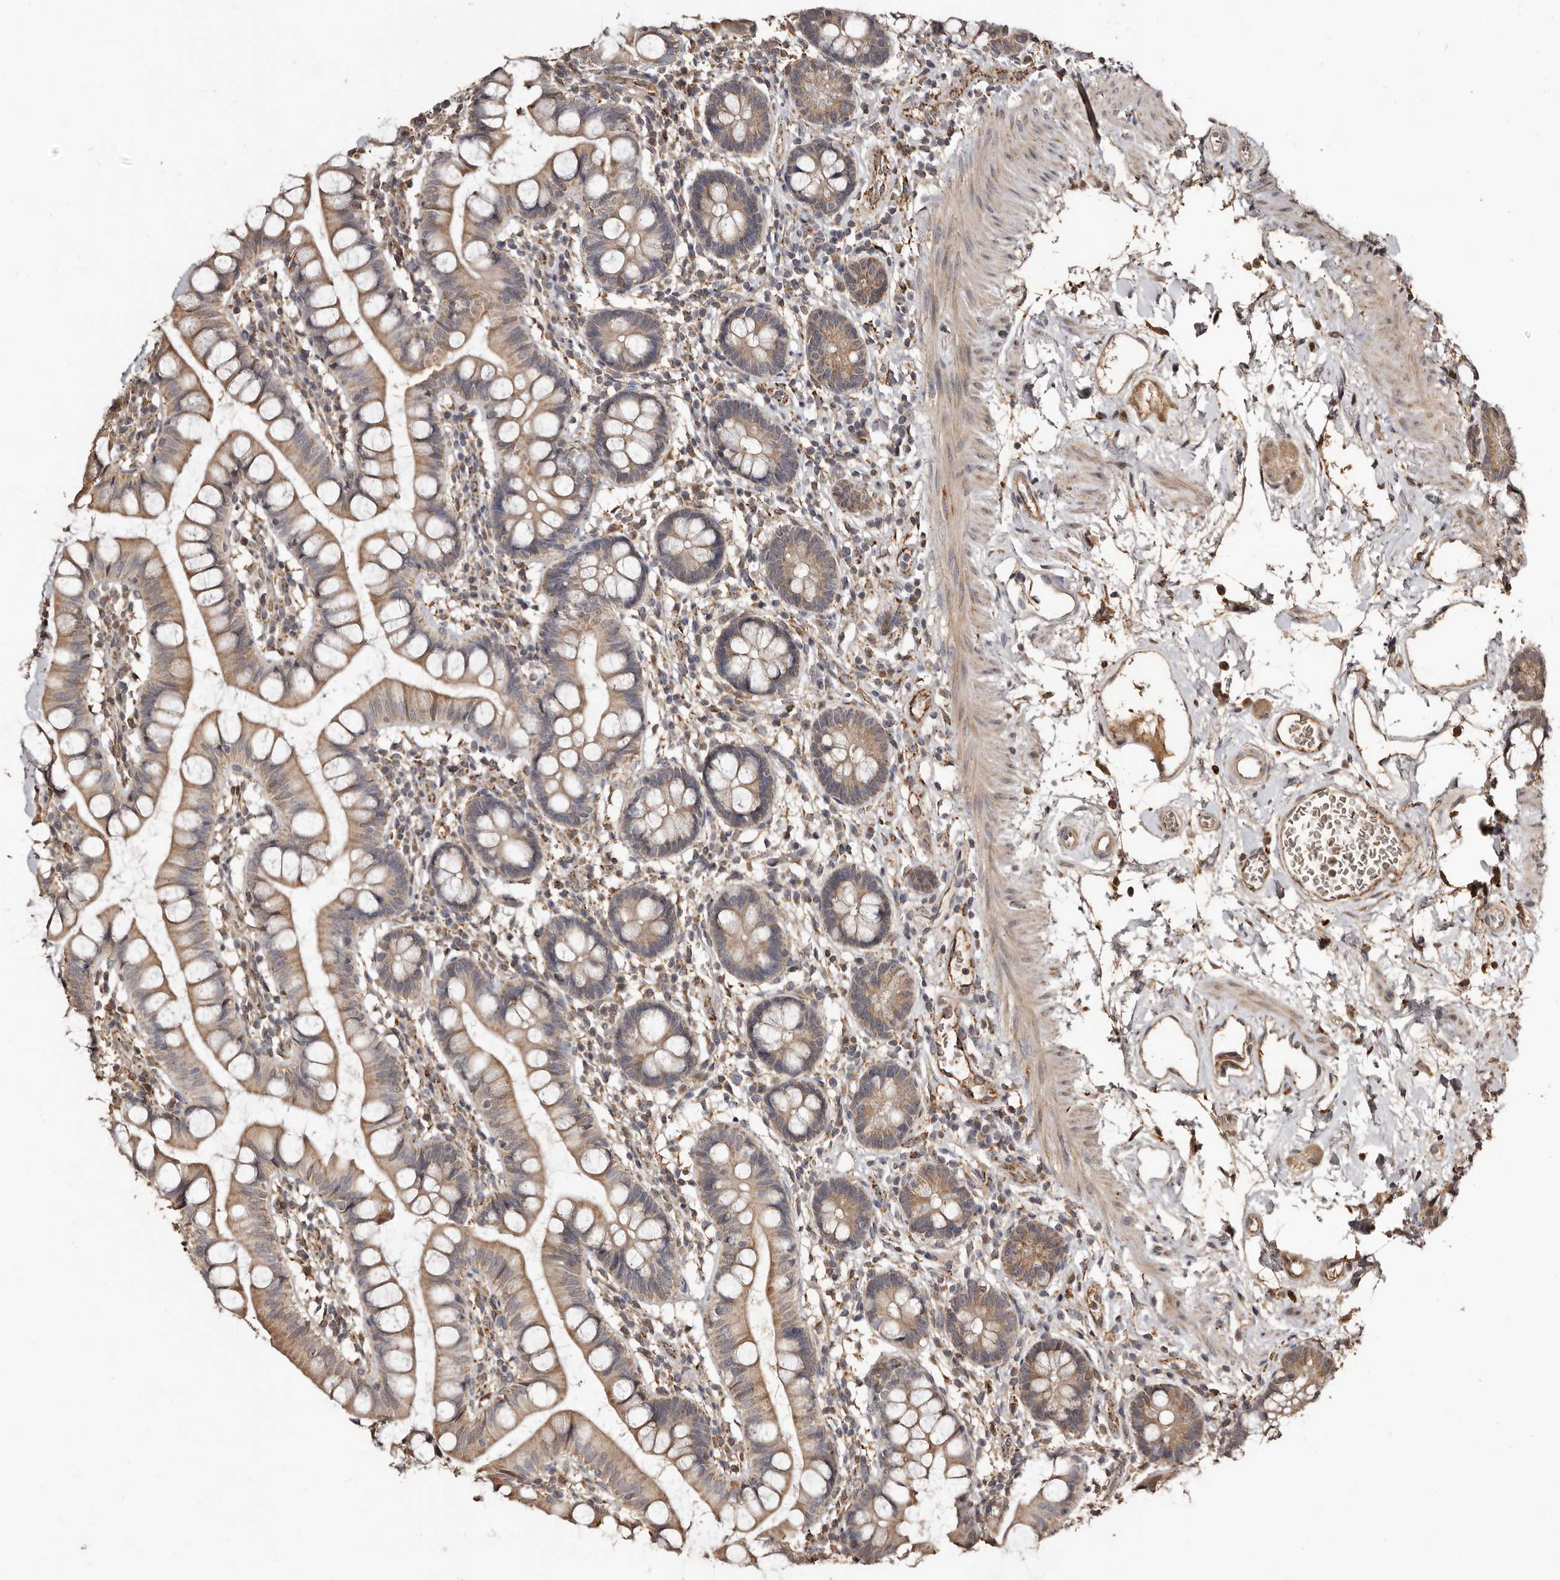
{"staining": {"intensity": "moderate", "quantity": ">75%", "location": "cytoplasmic/membranous"}, "tissue": "small intestine", "cell_type": "Glandular cells", "image_type": "normal", "snomed": [{"axis": "morphology", "description": "Normal tissue, NOS"}, {"axis": "topography", "description": "Small intestine"}], "caption": "Immunohistochemical staining of normal human small intestine demonstrates moderate cytoplasmic/membranous protein expression in approximately >75% of glandular cells.", "gene": "AKAP7", "patient": {"sex": "female", "age": 84}}